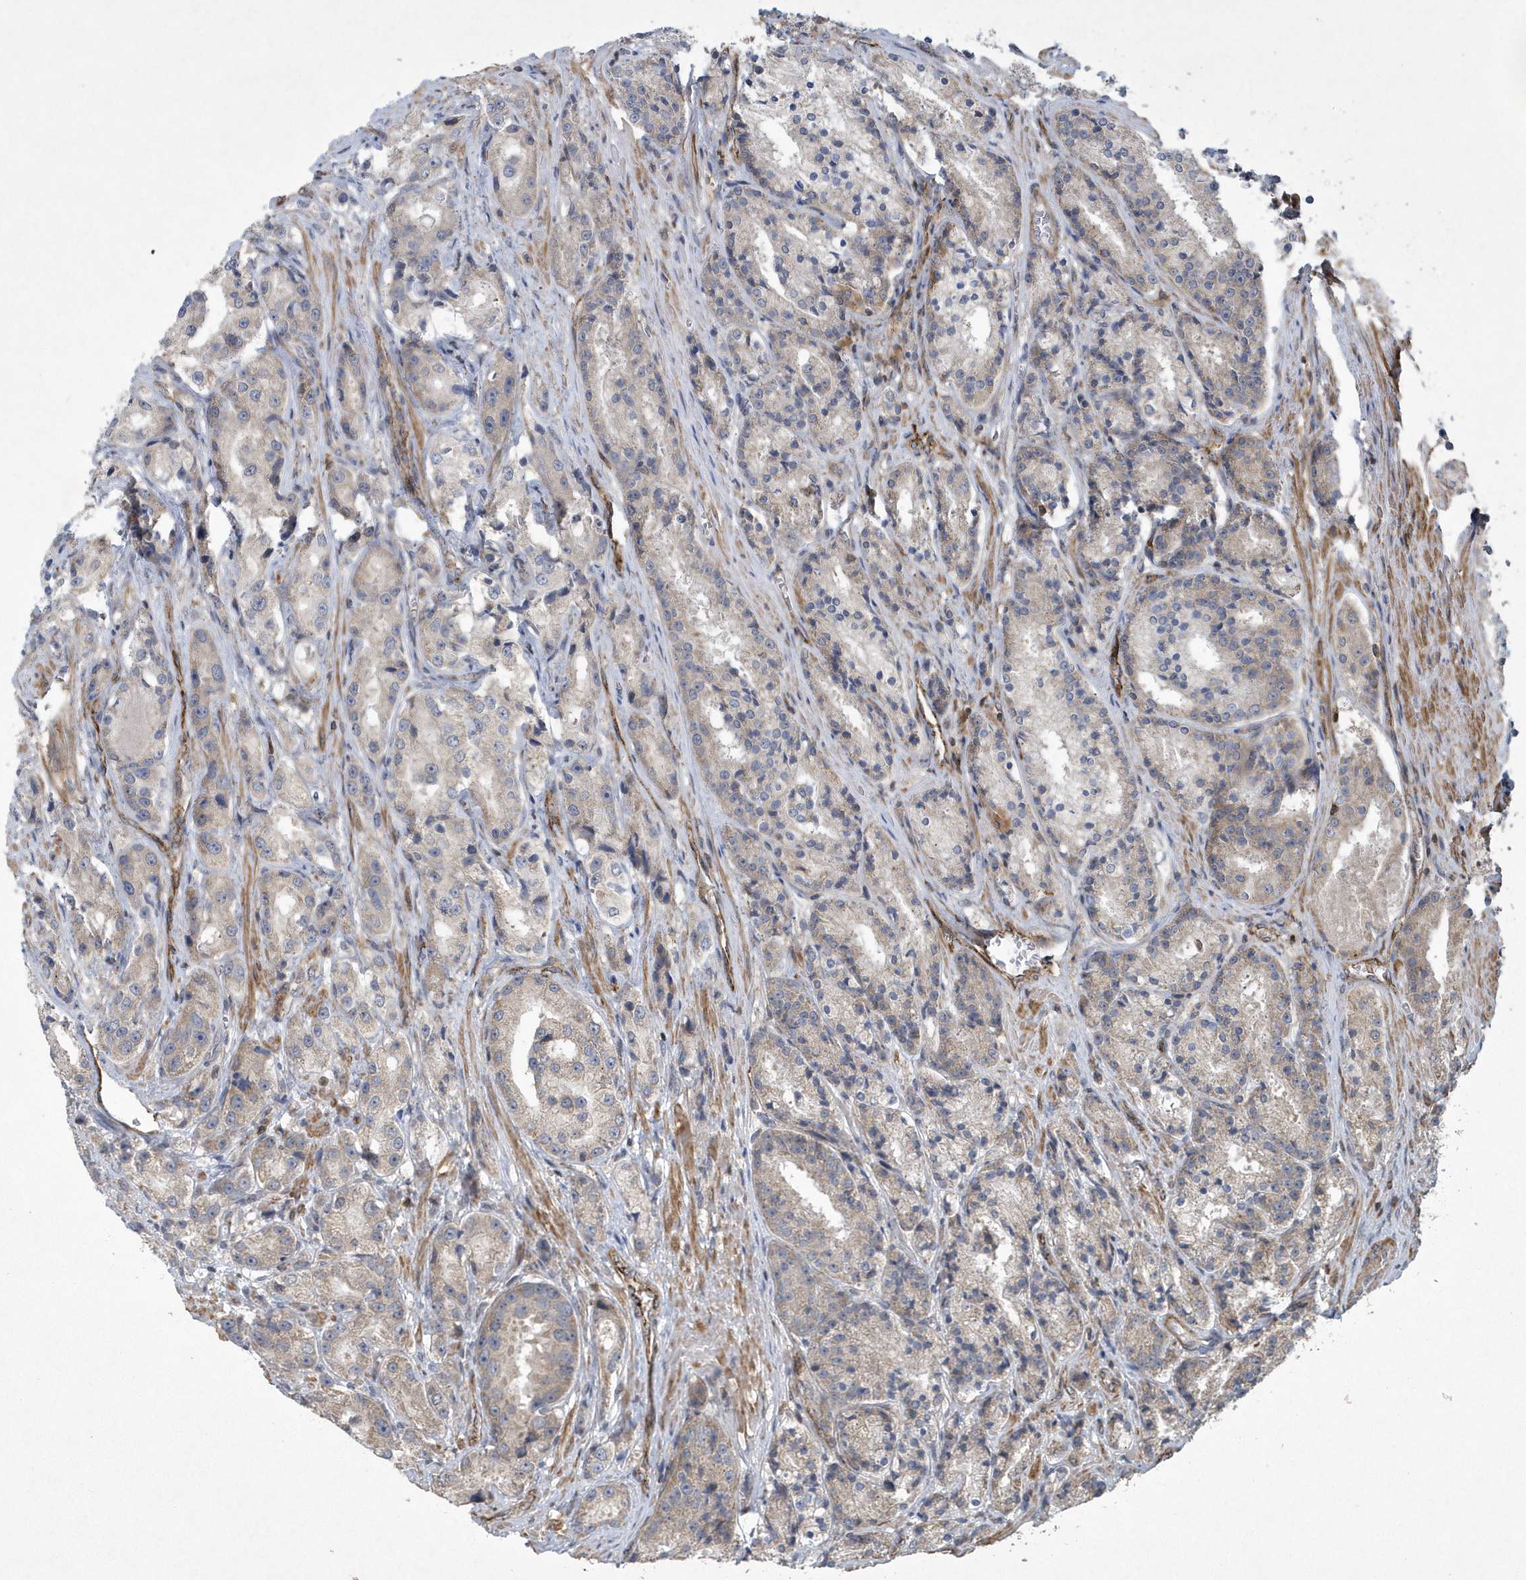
{"staining": {"intensity": "weak", "quantity": "25%-75%", "location": "cytoplasmic/membranous"}, "tissue": "prostate cancer", "cell_type": "Tumor cells", "image_type": "cancer", "snomed": [{"axis": "morphology", "description": "Adenocarcinoma, High grade"}, {"axis": "topography", "description": "Prostate"}], "caption": "High-power microscopy captured an immunohistochemistry image of prostate cancer, revealing weak cytoplasmic/membranous positivity in about 25%-75% of tumor cells. (IHC, brightfield microscopy, high magnification).", "gene": "N4BP2", "patient": {"sex": "male", "age": 60}}